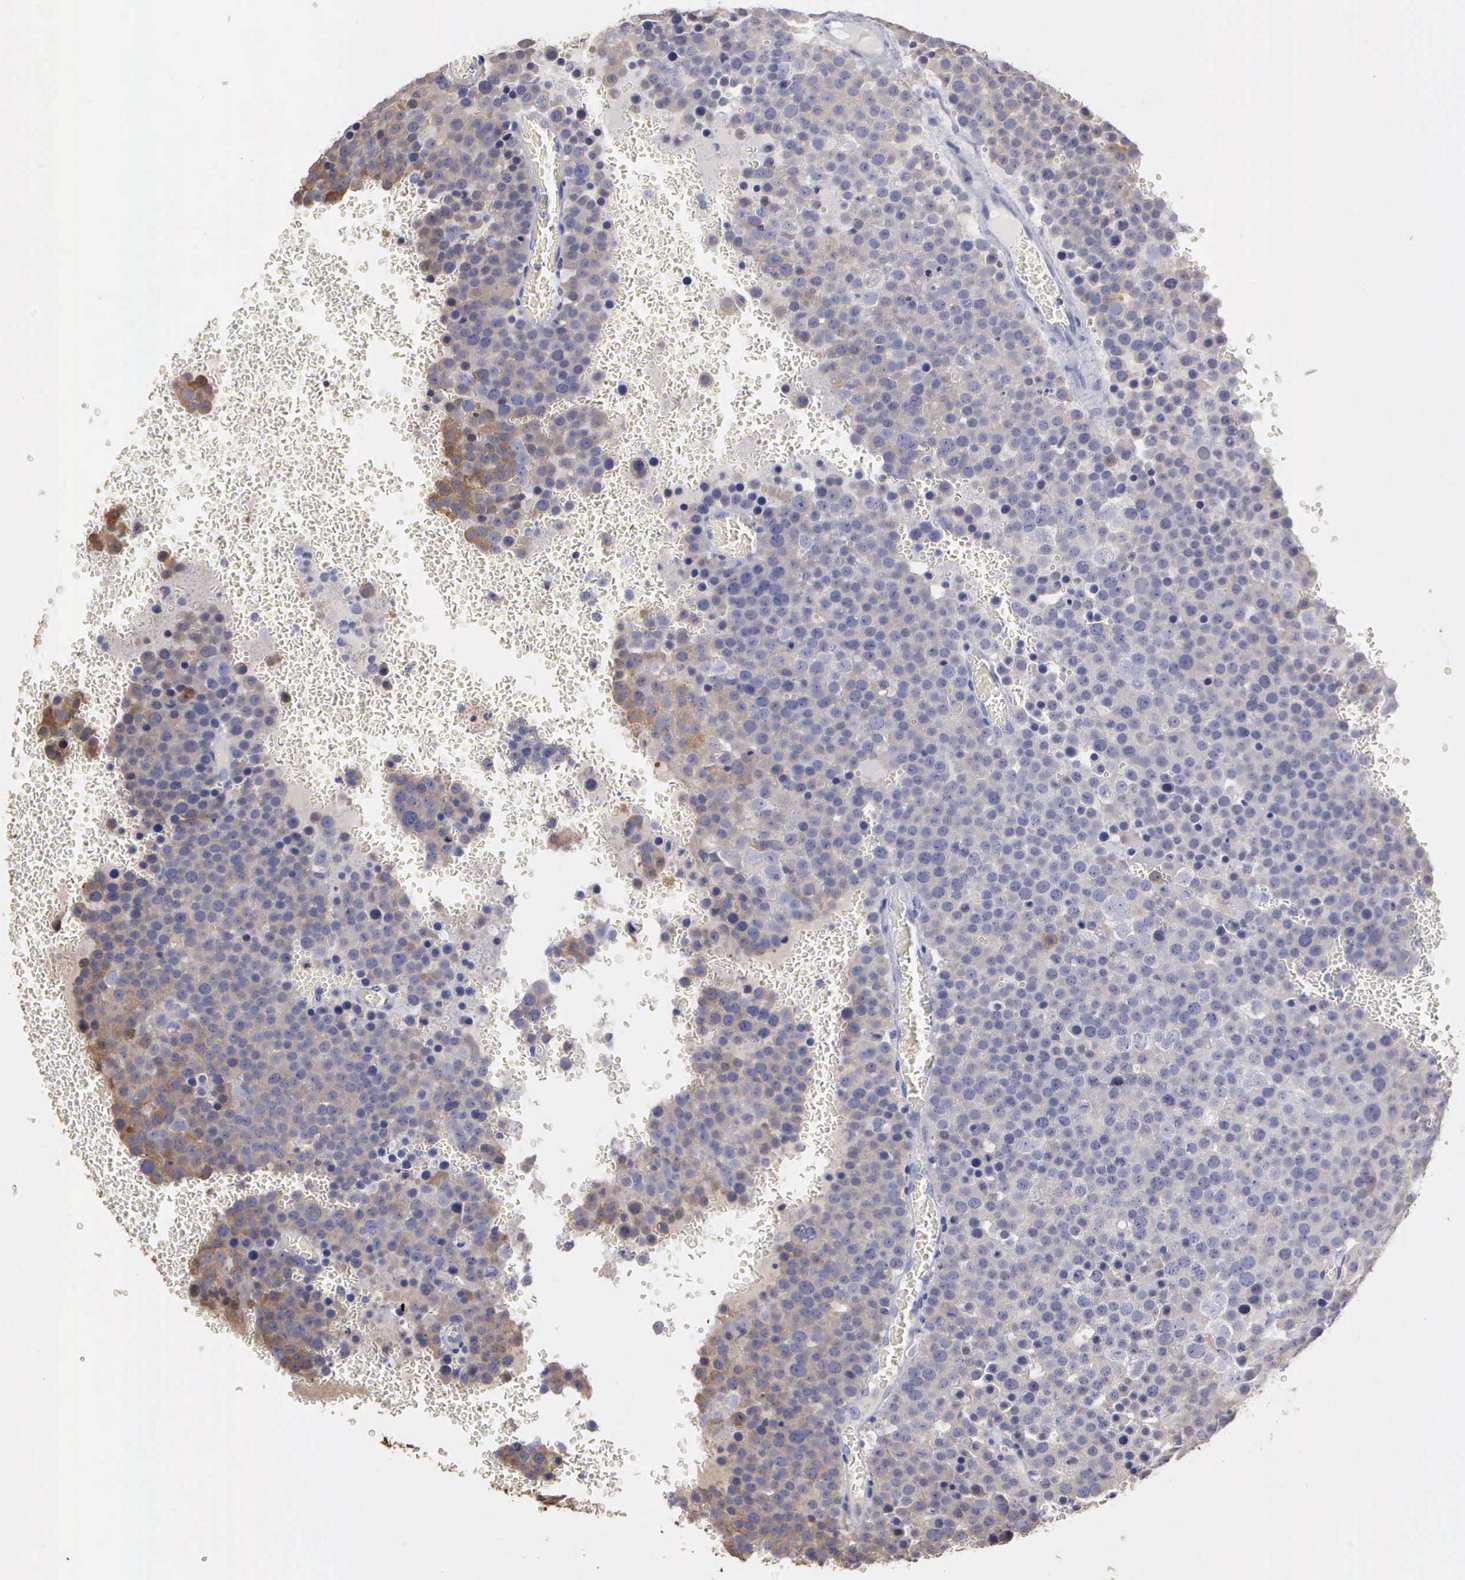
{"staining": {"intensity": "weak", "quantity": "25%-75%", "location": "cytoplasmic/membranous"}, "tissue": "testis cancer", "cell_type": "Tumor cells", "image_type": "cancer", "snomed": [{"axis": "morphology", "description": "Seminoma, NOS"}, {"axis": "topography", "description": "Testis"}], "caption": "Testis cancer was stained to show a protein in brown. There is low levels of weak cytoplasmic/membranous positivity in approximately 25%-75% of tumor cells. (IHC, brightfield microscopy, high magnification).", "gene": "ENO3", "patient": {"sex": "male", "age": 71}}